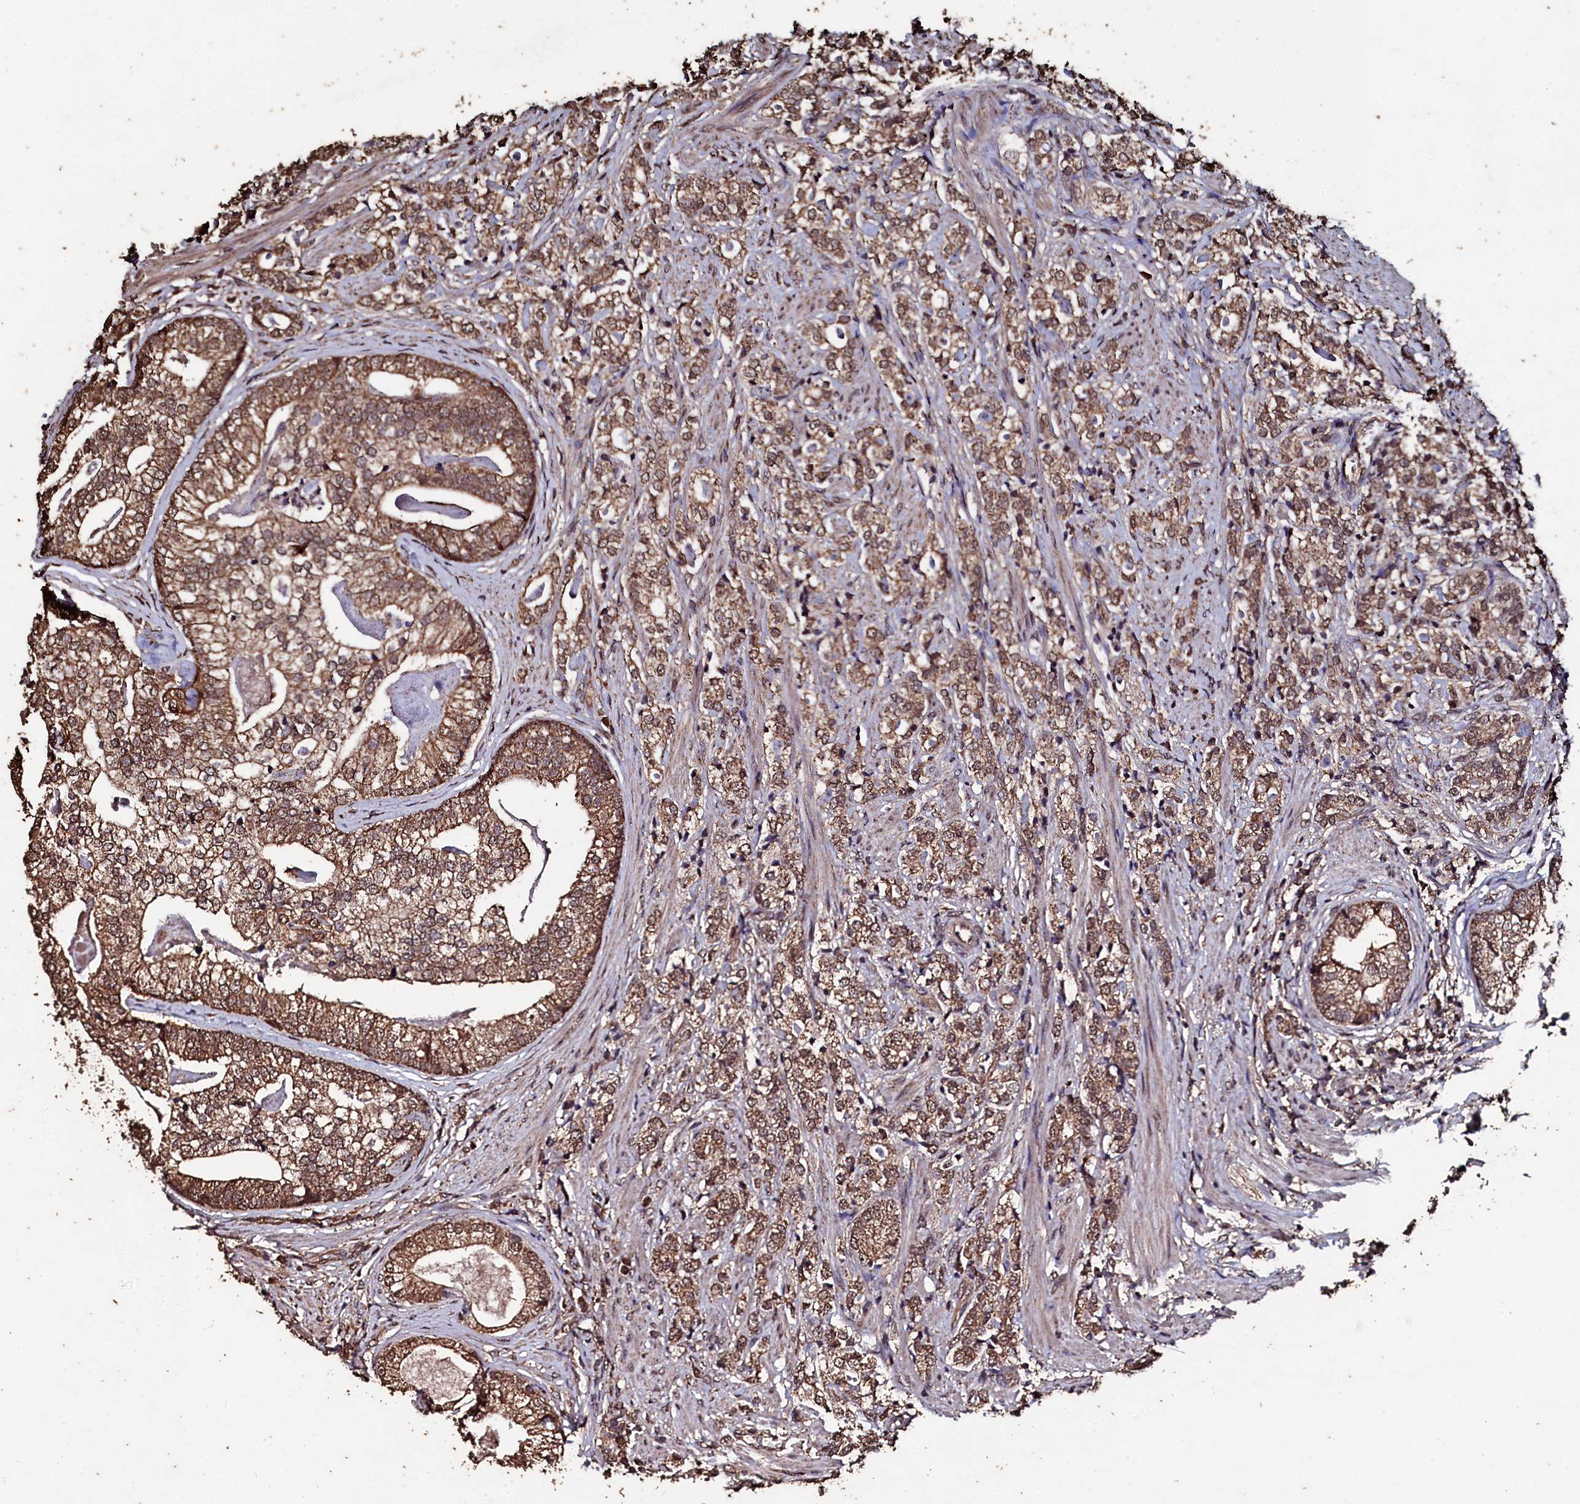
{"staining": {"intensity": "moderate", "quantity": ">75%", "location": "cytoplasmic/membranous"}, "tissue": "prostate cancer", "cell_type": "Tumor cells", "image_type": "cancer", "snomed": [{"axis": "morphology", "description": "Adenocarcinoma, High grade"}, {"axis": "topography", "description": "Prostate"}], "caption": "Immunohistochemistry staining of prostate adenocarcinoma (high-grade), which demonstrates medium levels of moderate cytoplasmic/membranous positivity in about >75% of tumor cells indicating moderate cytoplasmic/membranous protein staining. The staining was performed using DAB (3,3'-diaminobenzidine) (brown) for protein detection and nuclei were counterstained in hematoxylin (blue).", "gene": "FAAP24", "patient": {"sex": "male", "age": 69}}